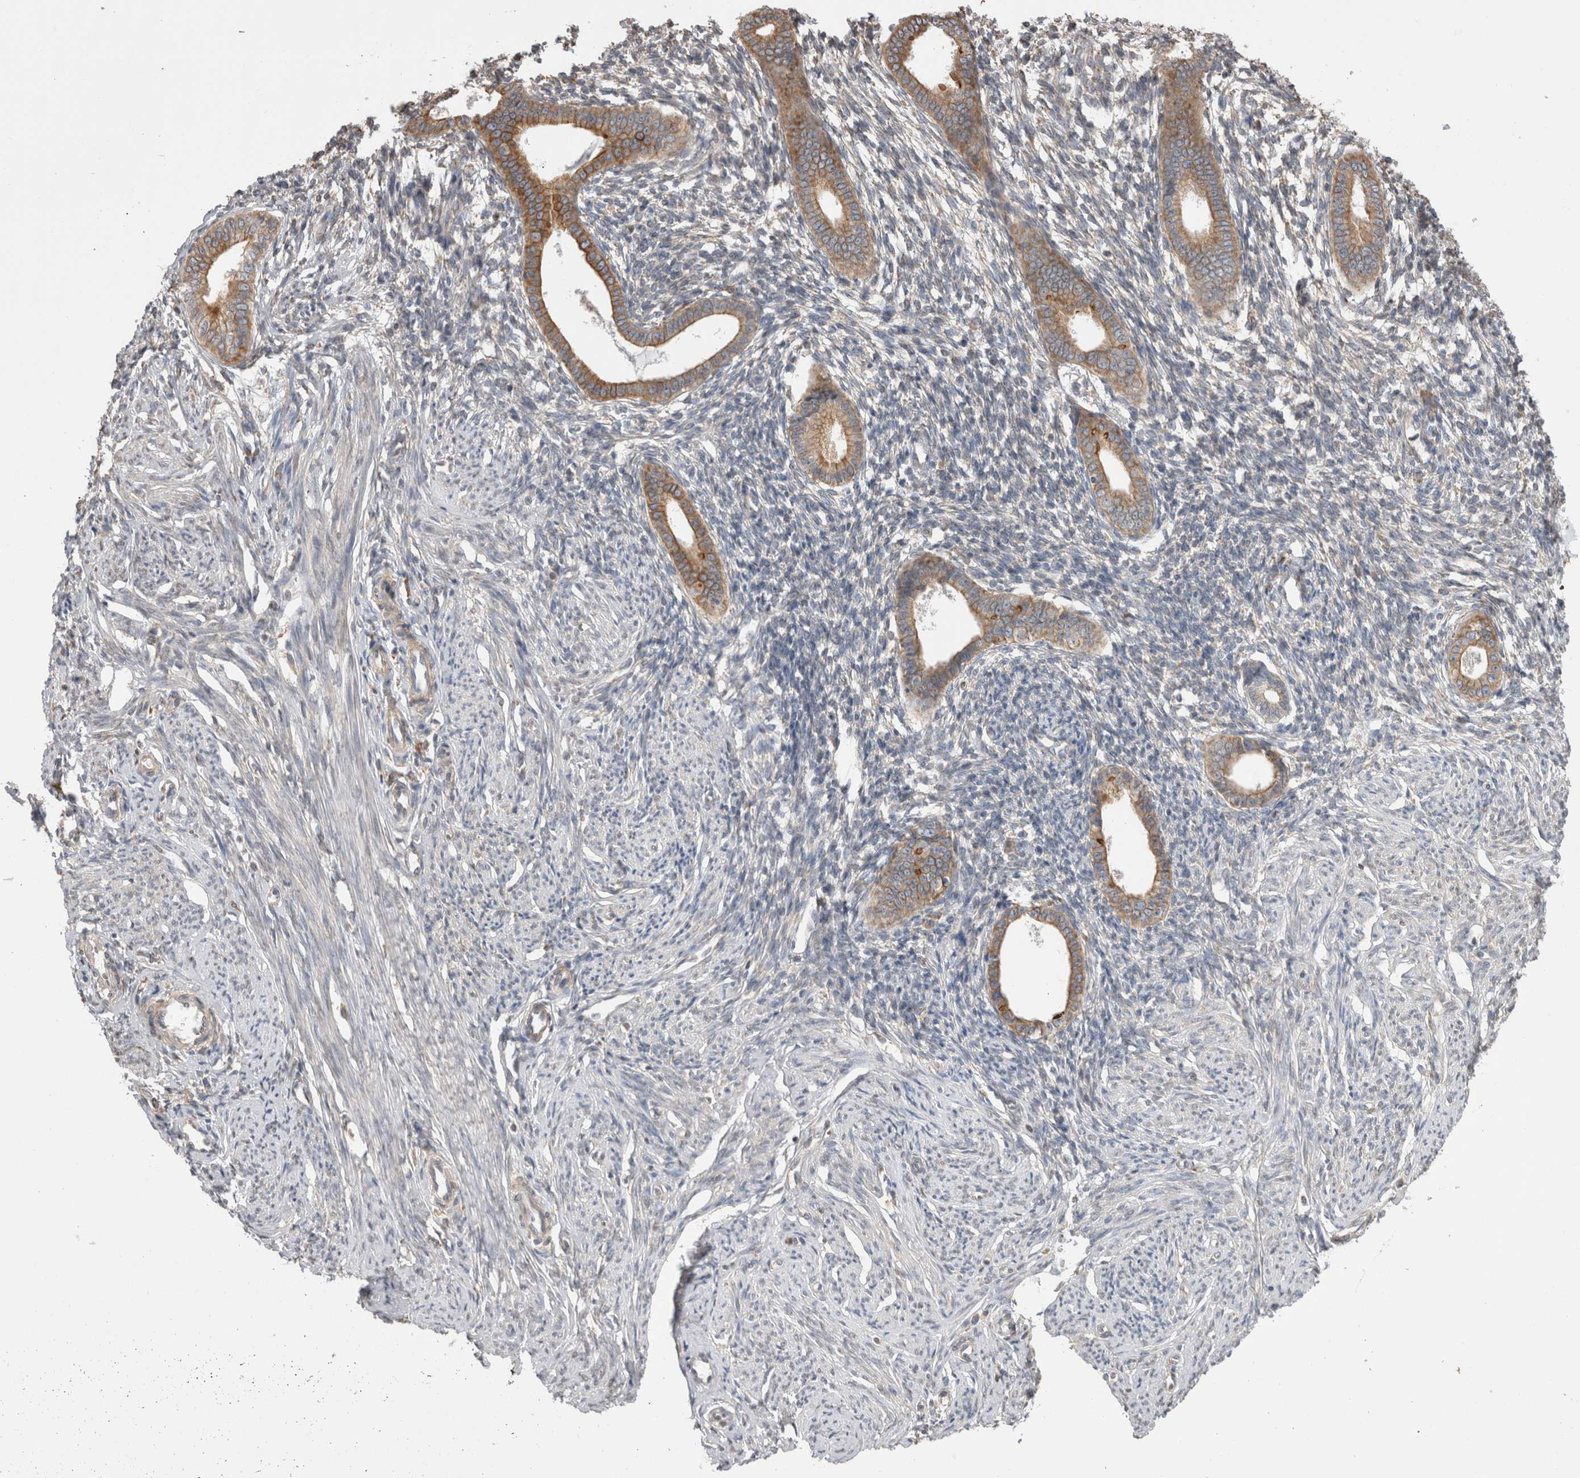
{"staining": {"intensity": "negative", "quantity": "none", "location": "none"}, "tissue": "endometrium", "cell_type": "Cells in endometrial stroma", "image_type": "normal", "snomed": [{"axis": "morphology", "description": "Normal tissue, NOS"}, {"axis": "topography", "description": "Endometrium"}], "caption": "This is a photomicrograph of immunohistochemistry staining of benign endometrium, which shows no staining in cells in endometrial stroma.", "gene": "SMAP2", "patient": {"sex": "female", "age": 56}}